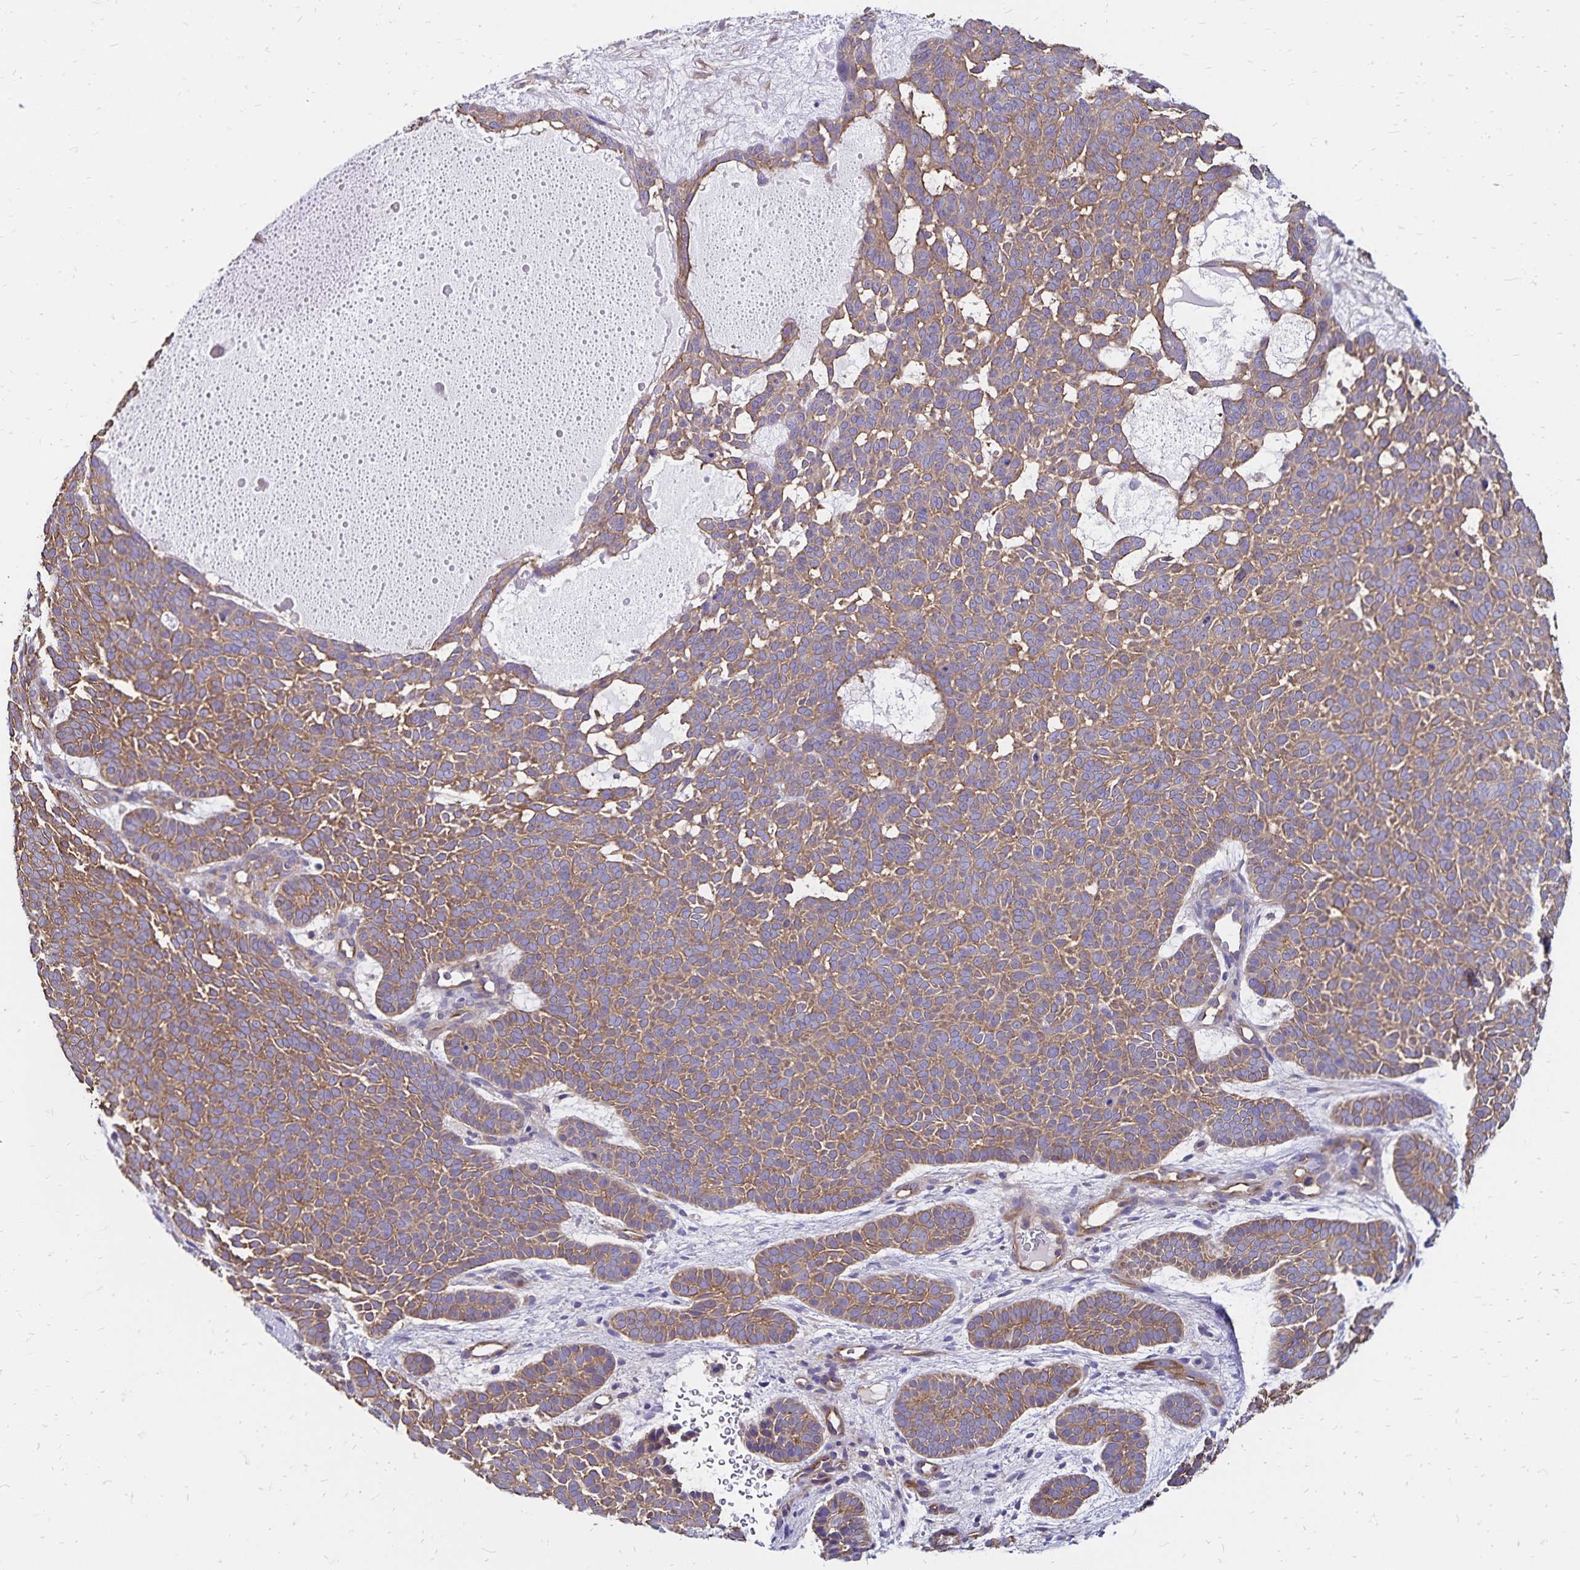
{"staining": {"intensity": "moderate", "quantity": ">75%", "location": "cytoplasmic/membranous"}, "tissue": "skin cancer", "cell_type": "Tumor cells", "image_type": "cancer", "snomed": [{"axis": "morphology", "description": "Basal cell carcinoma"}, {"axis": "topography", "description": "Skin"}], "caption": "A histopathology image of skin basal cell carcinoma stained for a protein exhibits moderate cytoplasmic/membranous brown staining in tumor cells.", "gene": "RPRML", "patient": {"sex": "female", "age": 82}}